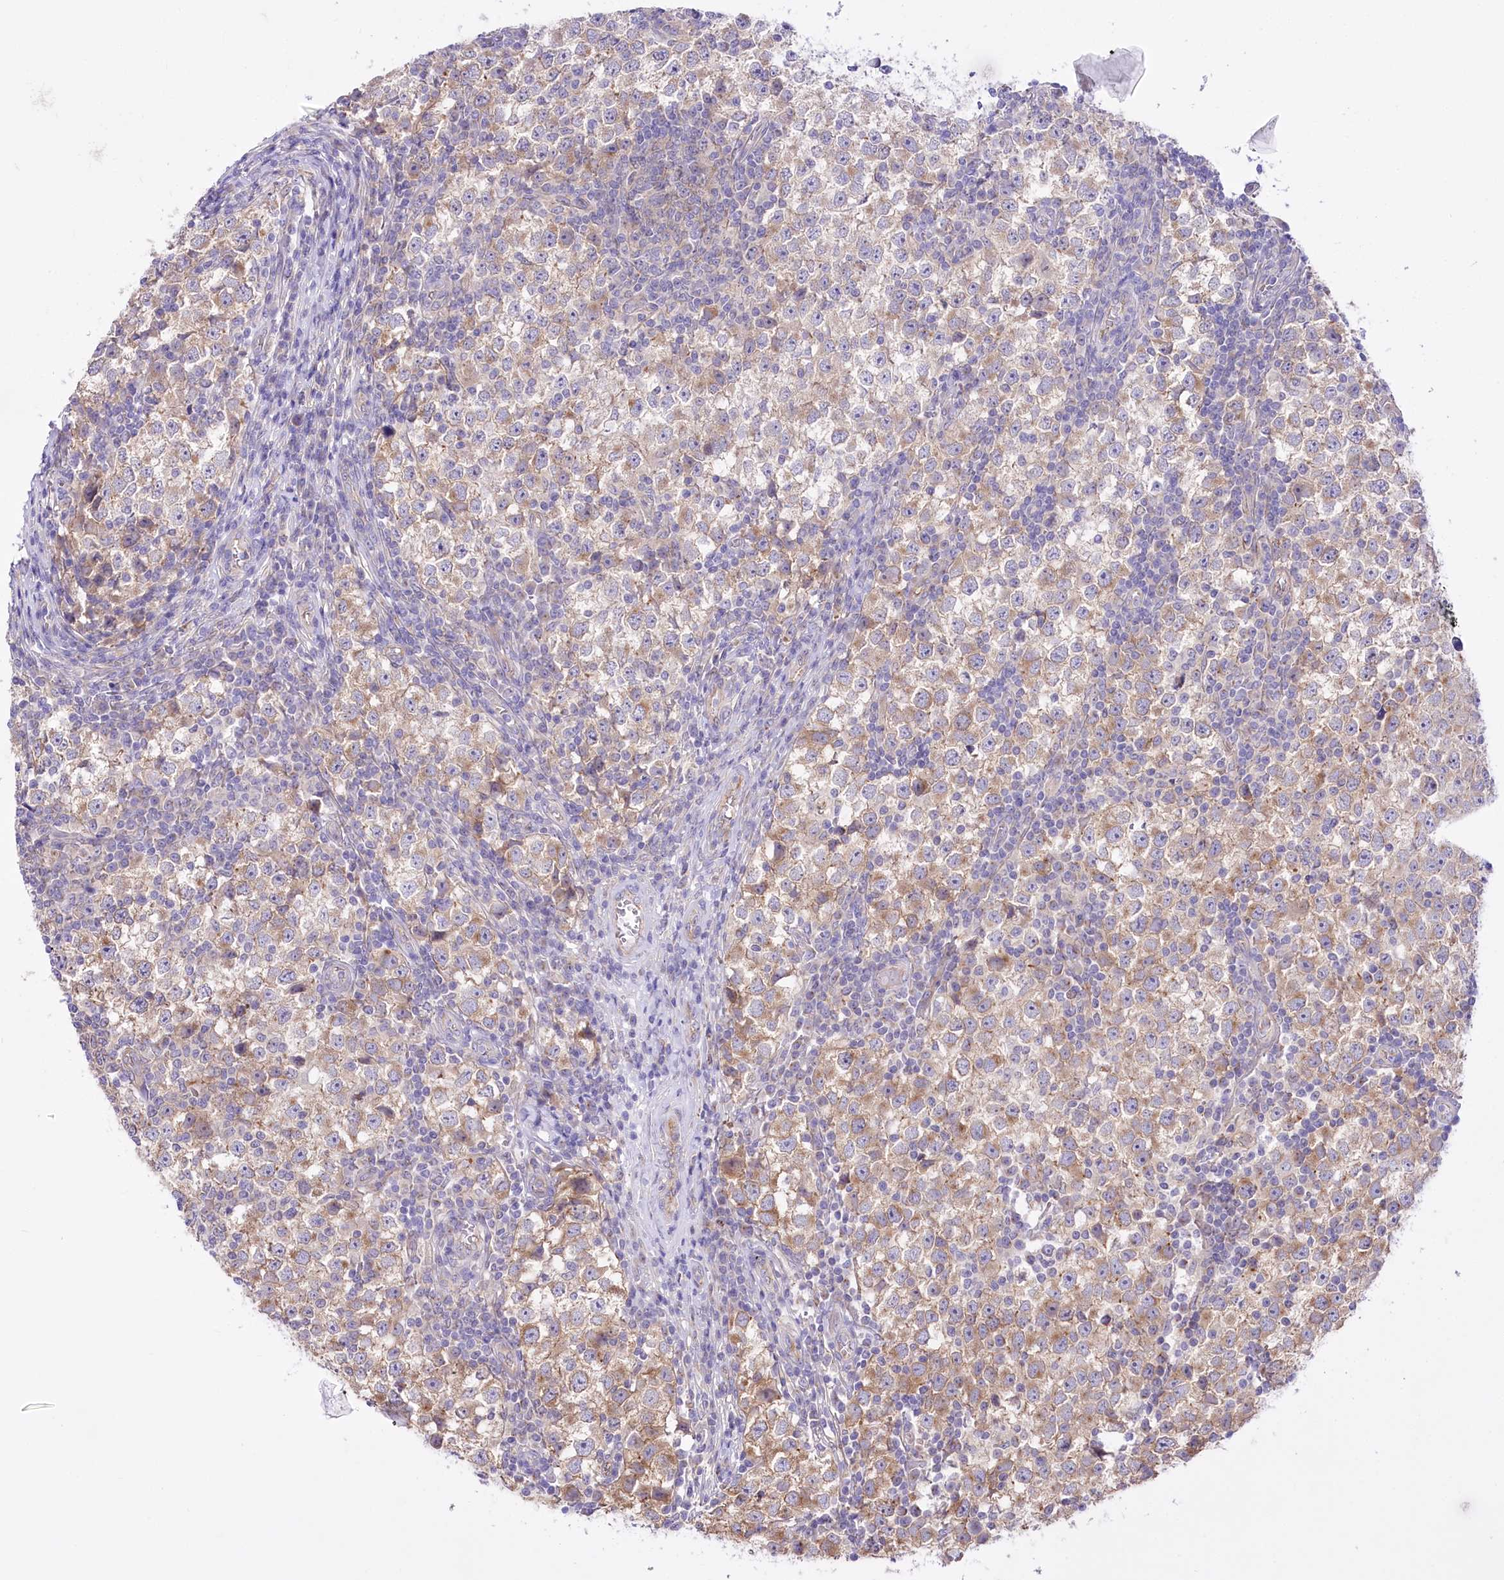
{"staining": {"intensity": "weak", "quantity": "25%-75%", "location": "cytoplasmic/membranous"}, "tissue": "testis cancer", "cell_type": "Tumor cells", "image_type": "cancer", "snomed": [{"axis": "morphology", "description": "Seminoma, NOS"}, {"axis": "topography", "description": "Testis"}], "caption": "High-power microscopy captured an immunohistochemistry (IHC) histopathology image of testis cancer (seminoma), revealing weak cytoplasmic/membranous positivity in approximately 25%-75% of tumor cells. The staining was performed using DAB to visualize the protein expression in brown, while the nuclei were stained in blue with hematoxylin (Magnification: 20x).", "gene": "LRRC34", "patient": {"sex": "male", "age": 65}}